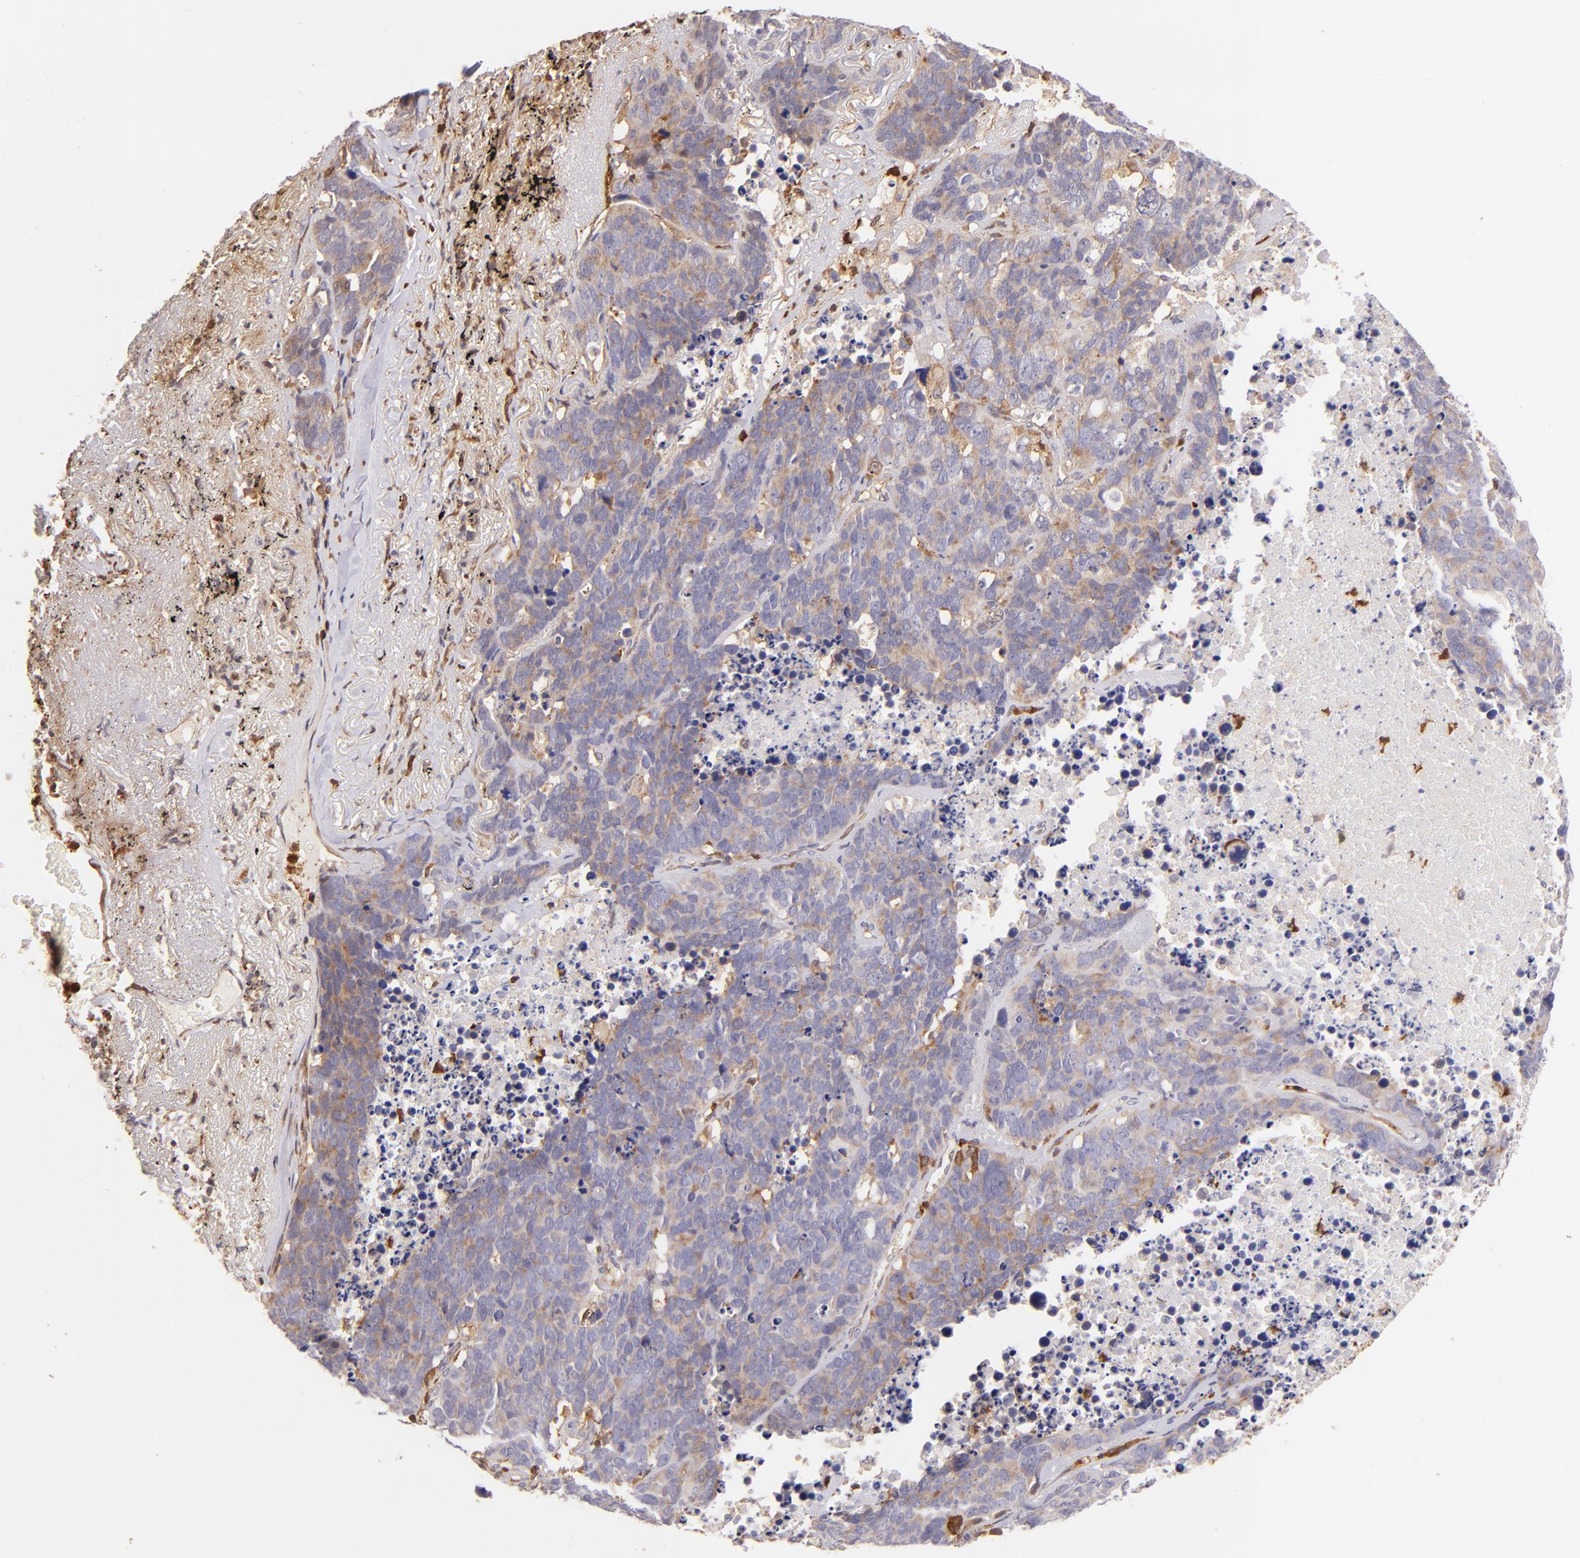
{"staining": {"intensity": "moderate", "quantity": "25%-75%", "location": "cytoplasmic/membranous"}, "tissue": "lung cancer", "cell_type": "Tumor cells", "image_type": "cancer", "snomed": [{"axis": "morphology", "description": "Carcinoid, malignant, NOS"}, {"axis": "topography", "description": "Lung"}], "caption": "The image exhibits a brown stain indicating the presence of a protein in the cytoplasmic/membranous of tumor cells in lung cancer (carcinoid (malignant)). The staining is performed using DAB (3,3'-diaminobenzidine) brown chromogen to label protein expression. The nuclei are counter-stained blue using hematoxylin.", "gene": "BTK", "patient": {"sex": "male", "age": 60}}